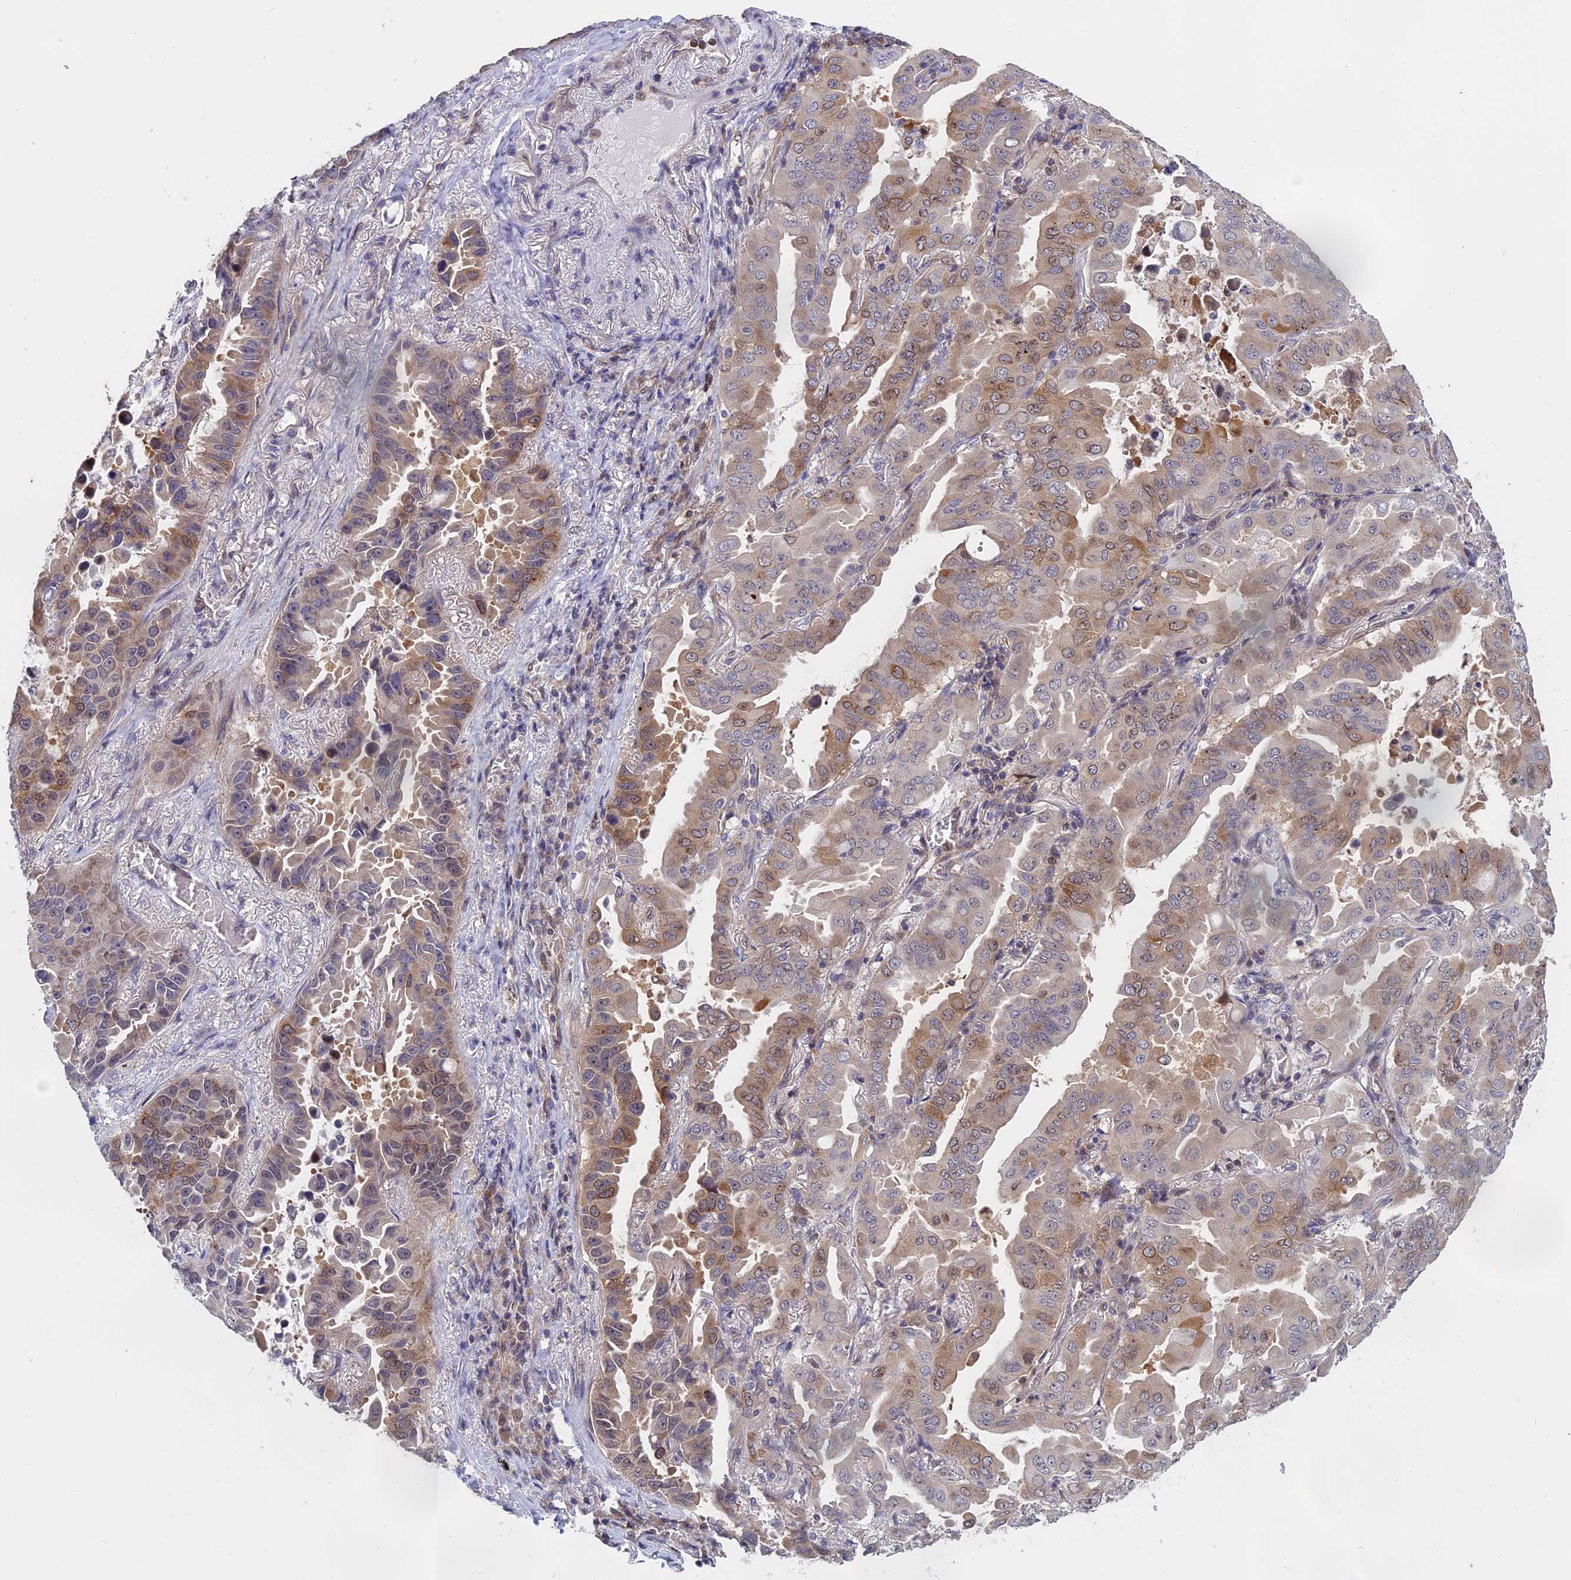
{"staining": {"intensity": "moderate", "quantity": "25%-75%", "location": "cytoplasmic/membranous,nuclear"}, "tissue": "lung cancer", "cell_type": "Tumor cells", "image_type": "cancer", "snomed": [{"axis": "morphology", "description": "Adenocarcinoma, NOS"}, {"axis": "topography", "description": "Lung"}], "caption": "Immunohistochemistry staining of adenocarcinoma (lung), which shows medium levels of moderate cytoplasmic/membranous and nuclear staining in approximately 25%-75% of tumor cells indicating moderate cytoplasmic/membranous and nuclear protein expression. The staining was performed using DAB (brown) for protein detection and nuclei were counterstained in hematoxylin (blue).", "gene": "NAA10", "patient": {"sex": "male", "age": 64}}